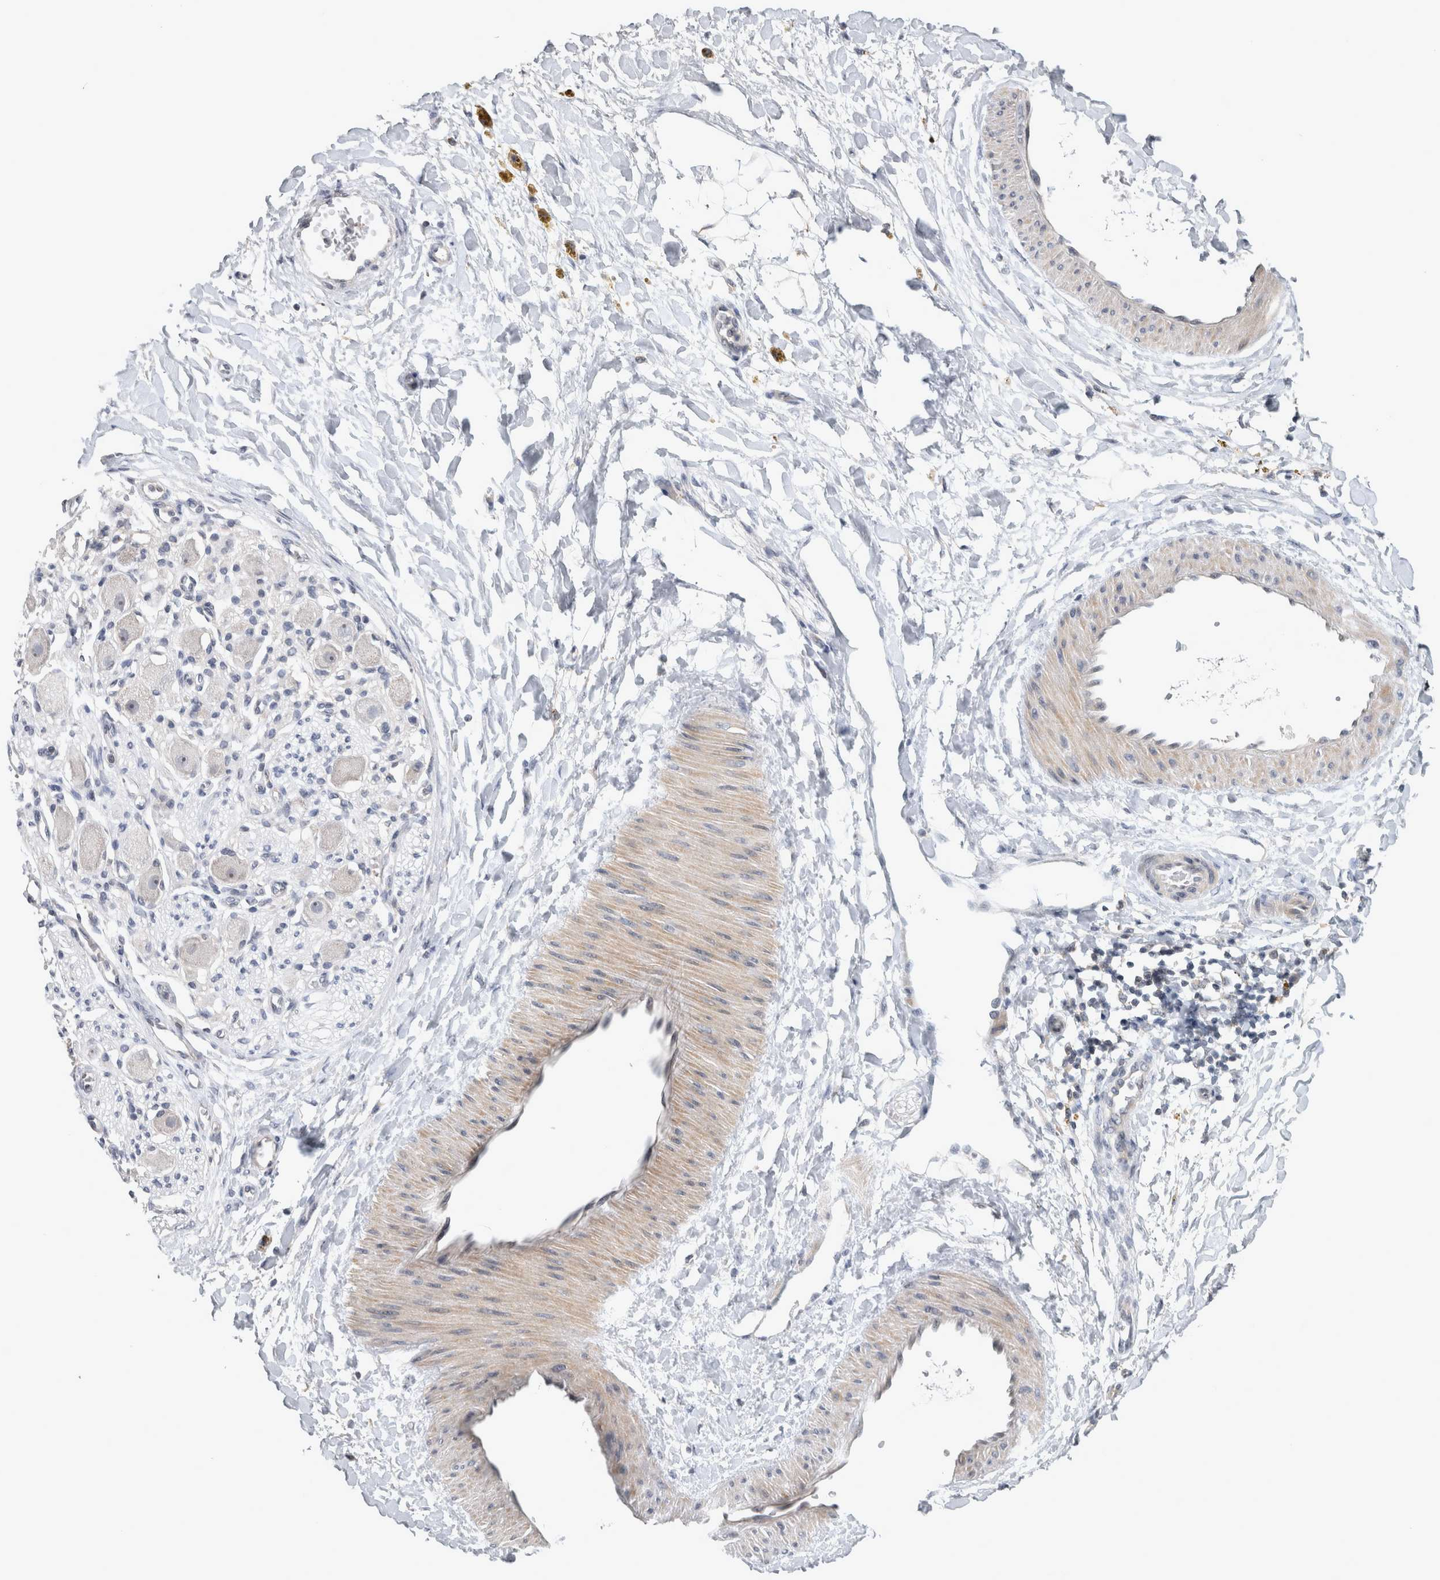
{"staining": {"intensity": "negative", "quantity": "none", "location": "none"}, "tissue": "adipose tissue", "cell_type": "Adipocytes", "image_type": "normal", "snomed": [{"axis": "morphology", "description": "Normal tissue, NOS"}, {"axis": "topography", "description": "Kidney"}, {"axis": "topography", "description": "Peripheral nerve tissue"}], "caption": "Adipocytes show no significant positivity in benign adipose tissue.", "gene": "RBM28", "patient": {"sex": "male", "age": 7}}